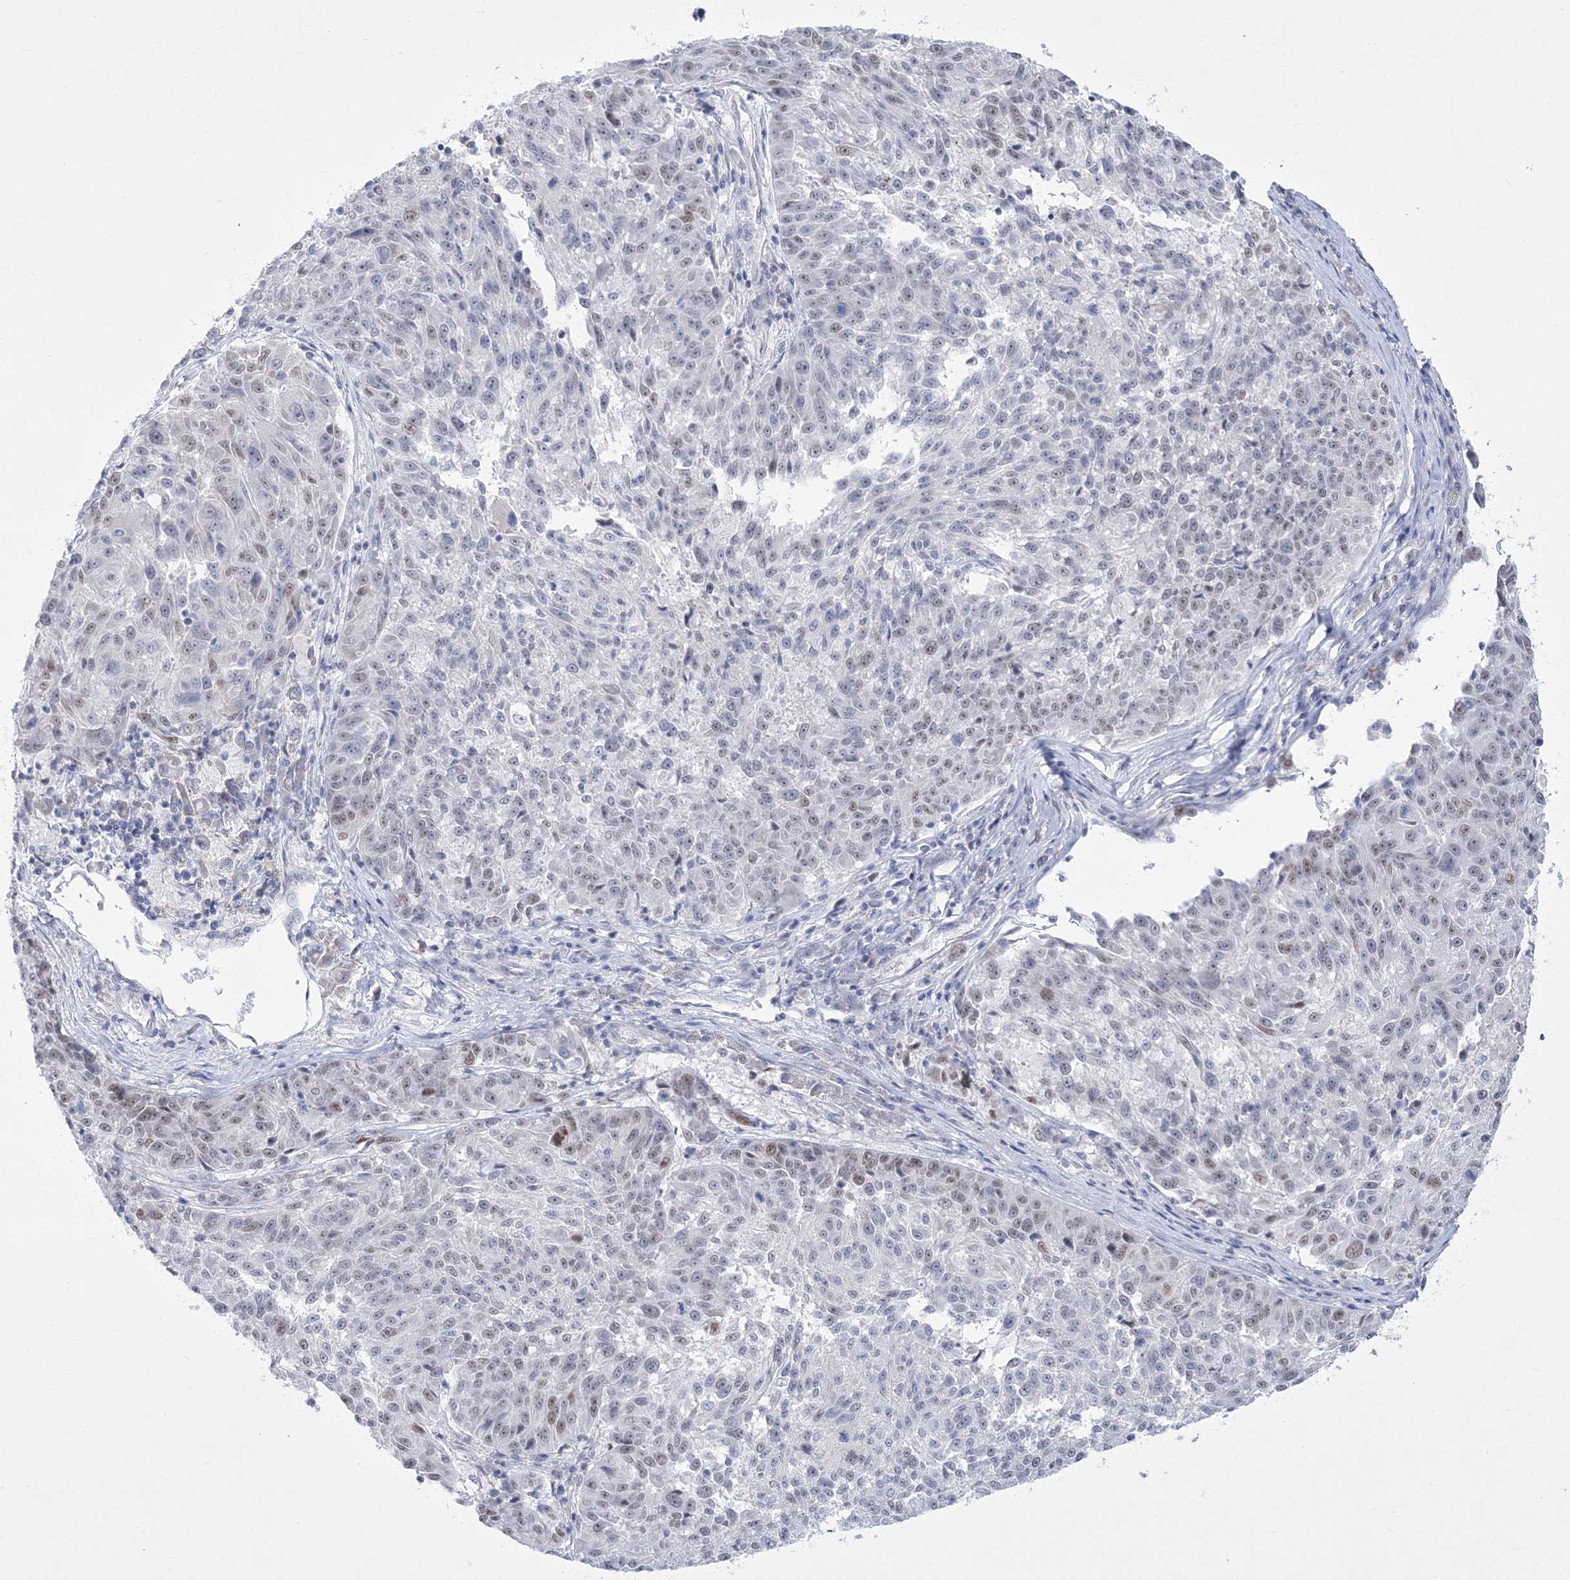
{"staining": {"intensity": "weak", "quantity": "<25%", "location": "nuclear"}, "tissue": "melanoma", "cell_type": "Tumor cells", "image_type": "cancer", "snomed": [{"axis": "morphology", "description": "Malignant melanoma, NOS"}, {"axis": "topography", "description": "Skin"}], "caption": "IHC micrograph of neoplastic tissue: human melanoma stained with DAB displays no significant protein expression in tumor cells. Brightfield microscopy of immunohistochemistry stained with DAB (brown) and hematoxylin (blue), captured at high magnification.", "gene": "WDR27", "patient": {"sex": "male", "age": 53}}